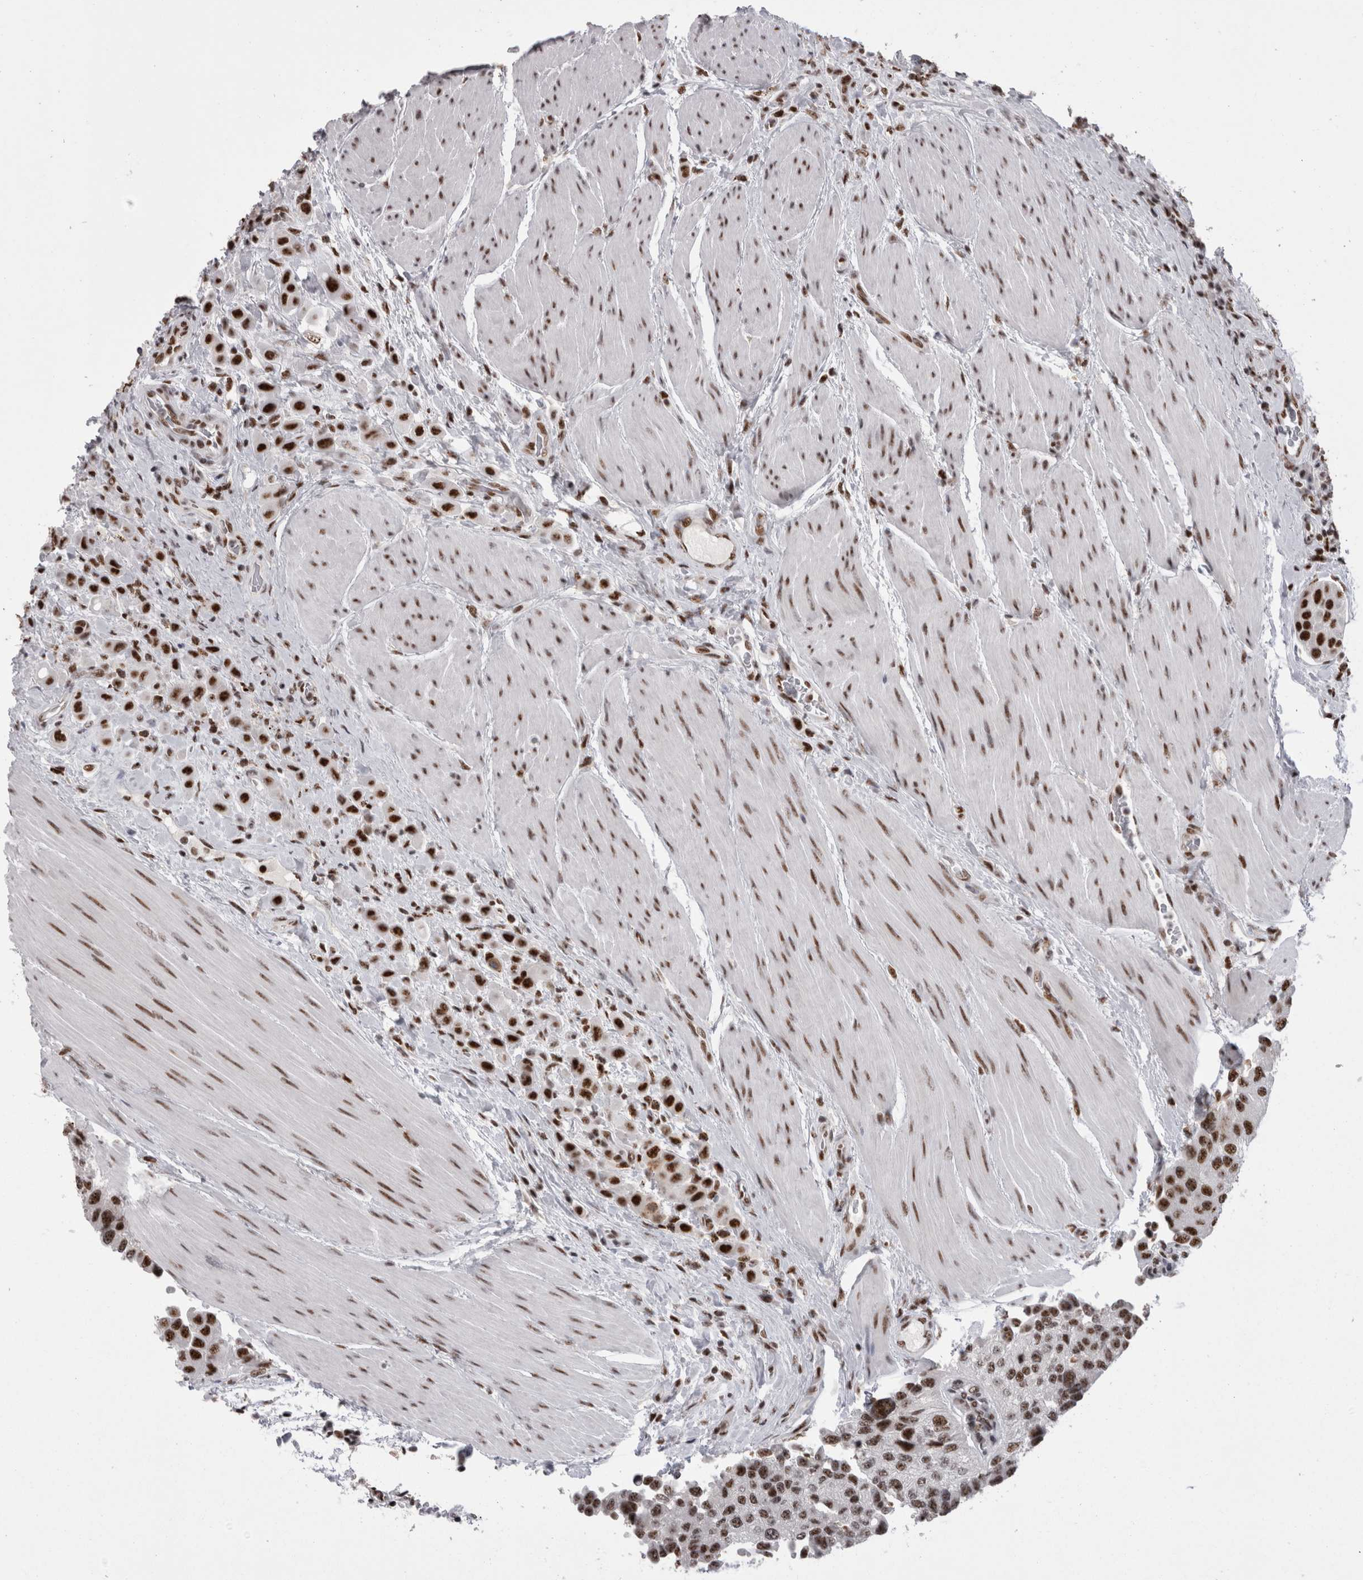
{"staining": {"intensity": "strong", "quantity": ">75%", "location": "nuclear"}, "tissue": "urothelial cancer", "cell_type": "Tumor cells", "image_type": "cancer", "snomed": [{"axis": "morphology", "description": "Urothelial carcinoma, High grade"}, {"axis": "topography", "description": "Urinary bladder"}], "caption": "Urothelial cancer stained with DAB immunohistochemistry (IHC) displays high levels of strong nuclear expression in about >75% of tumor cells. (Stains: DAB (3,3'-diaminobenzidine) in brown, nuclei in blue, Microscopy: brightfield microscopy at high magnification).", "gene": "SNRNP40", "patient": {"sex": "male", "age": 50}}